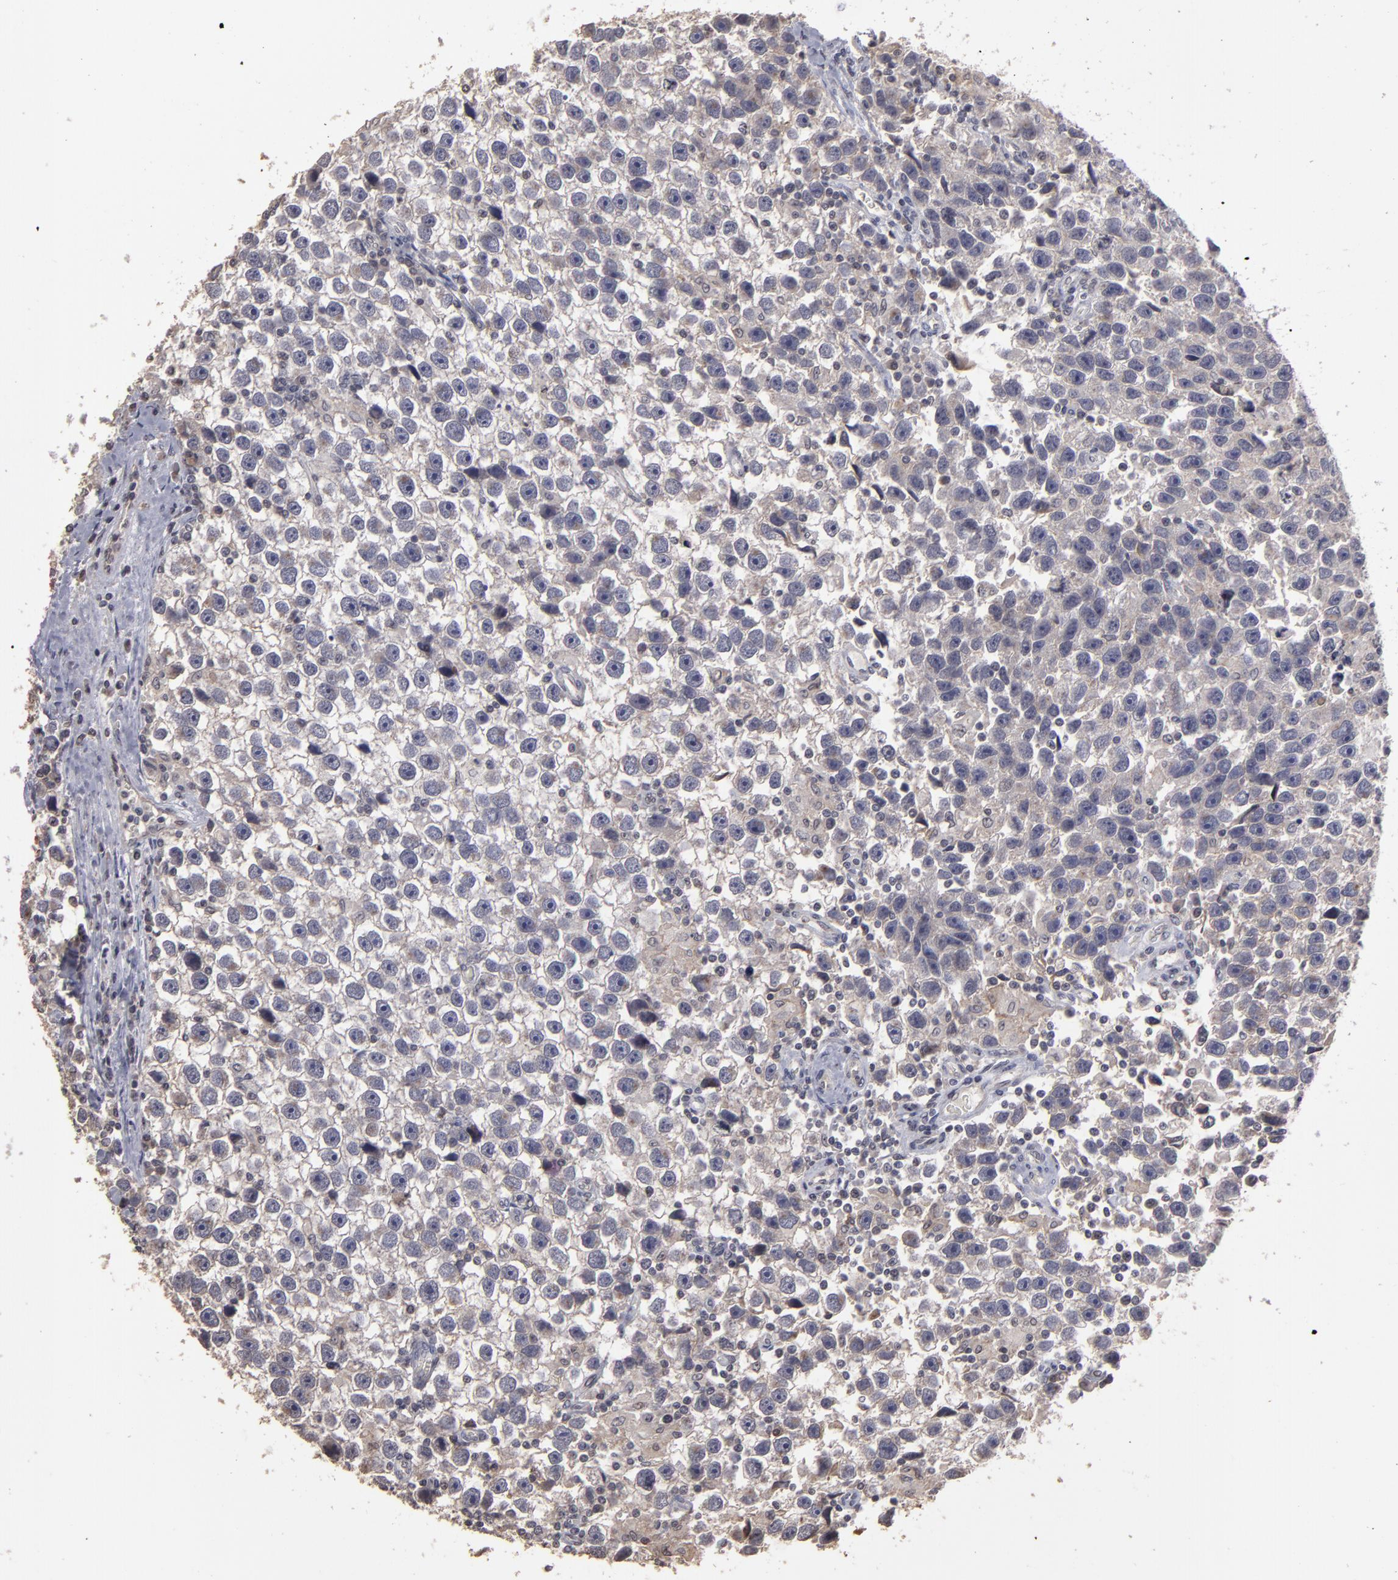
{"staining": {"intensity": "weak", "quantity": "<25%", "location": "cytoplasmic/membranous"}, "tissue": "testis cancer", "cell_type": "Tumor cells", "image_type": "cancer", "snomed": [{"axis": "morphology", "description": "Seminoma, NOS"}, {"axis": "topography", "description": "Testis"}], "caption": "Tumor cells are negative for brown protein staining in testis seminoma.", "gene": "CD55", "patient": {"sex": "male", "age": 43}}